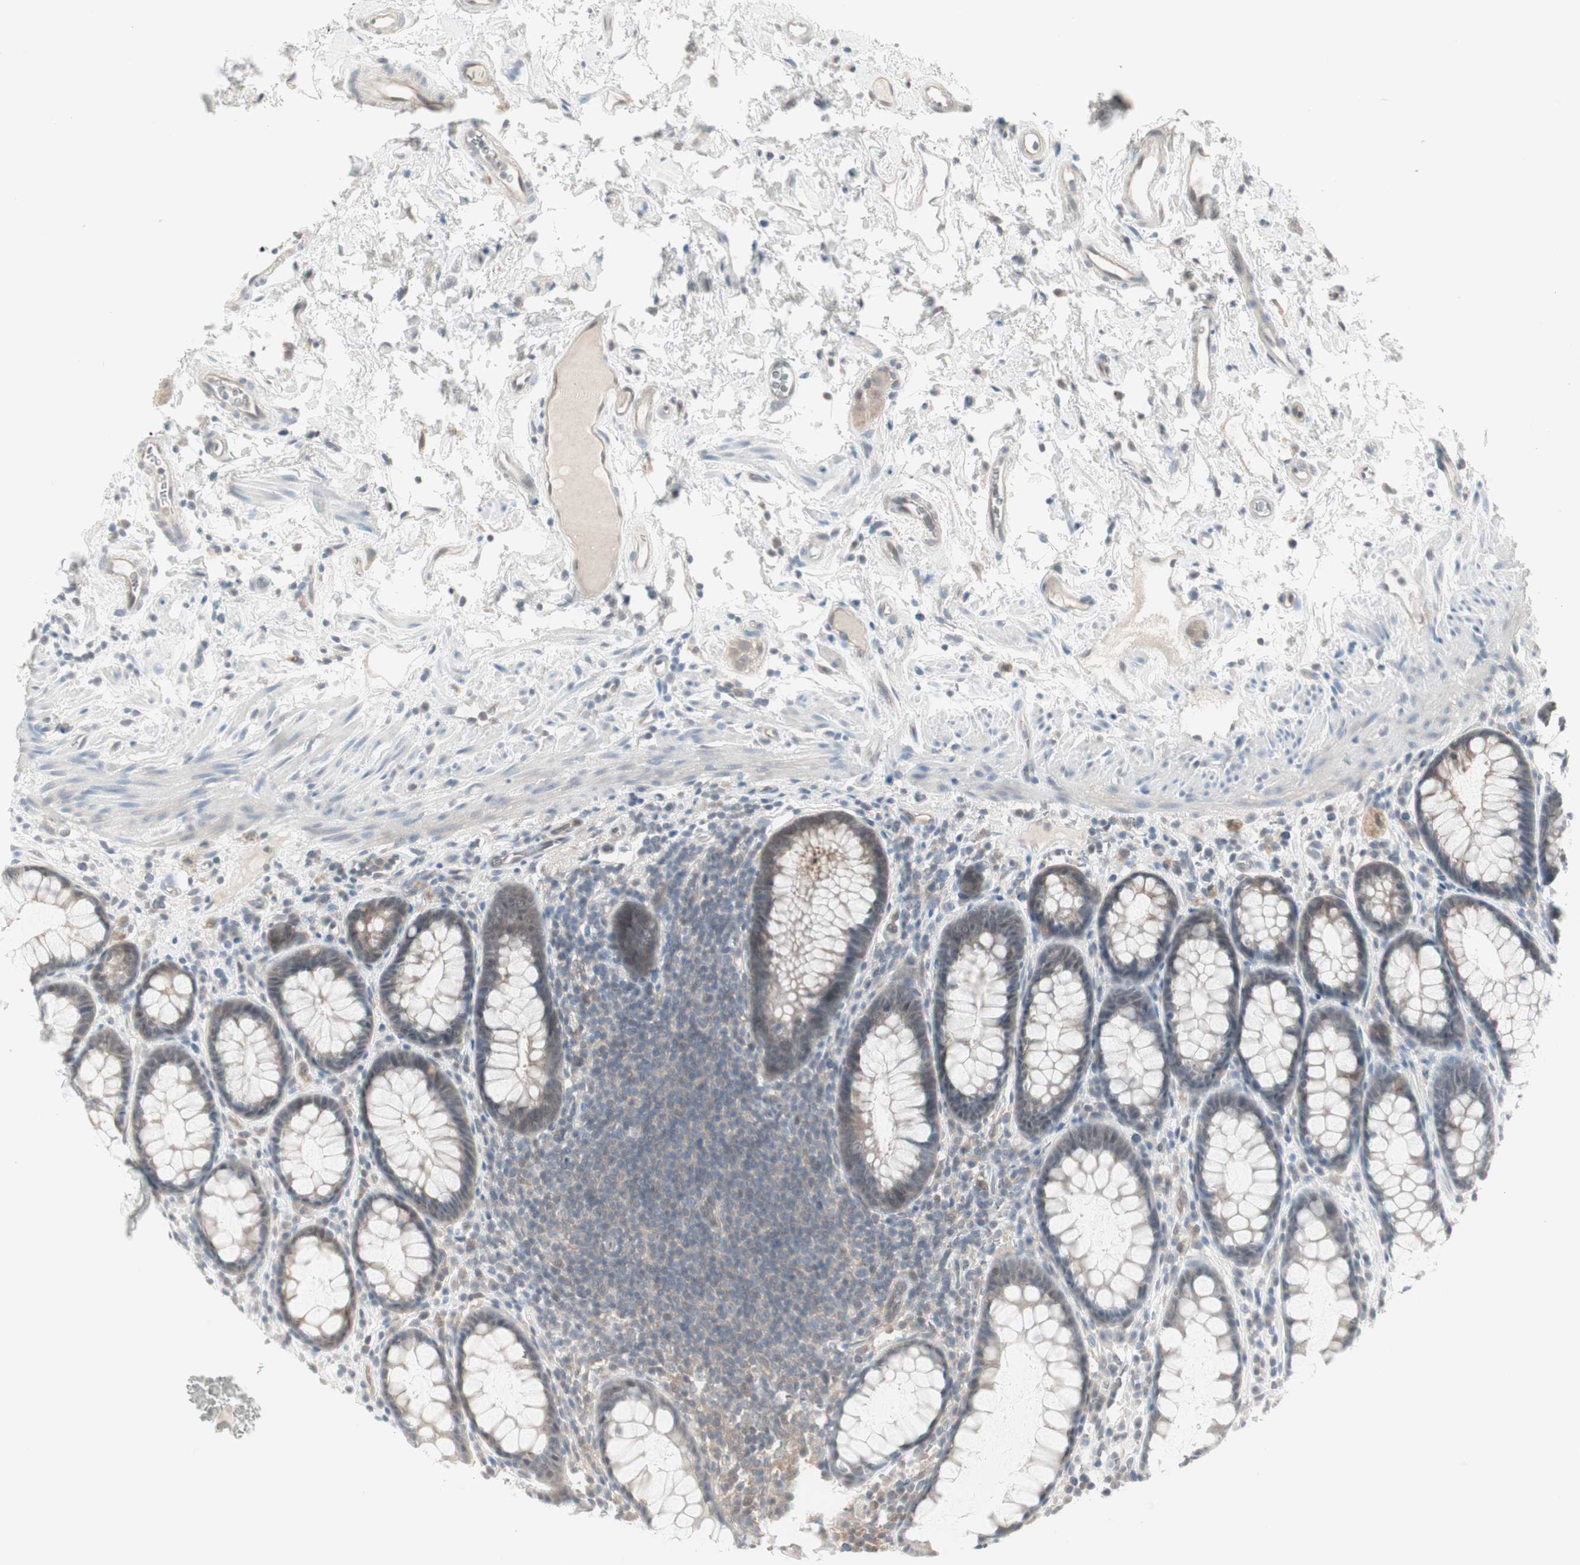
{"staining": {"intensity": "negative", "quantity": "none", "location": "none"}, "tissue": "rectum", "cell_type": "Glandular cells", "image_type": "normal", "snomed": [{"axis": "morphology", "description": "Normal tissue, NOS"}, {"axis": "topography", "description": "Rectum"}], "caption": "The histopathology image shows no staining of glandular cells in unremarkable rectum.", "gene": "PTPA", "patient": {"sex": "male", "age": 92}}